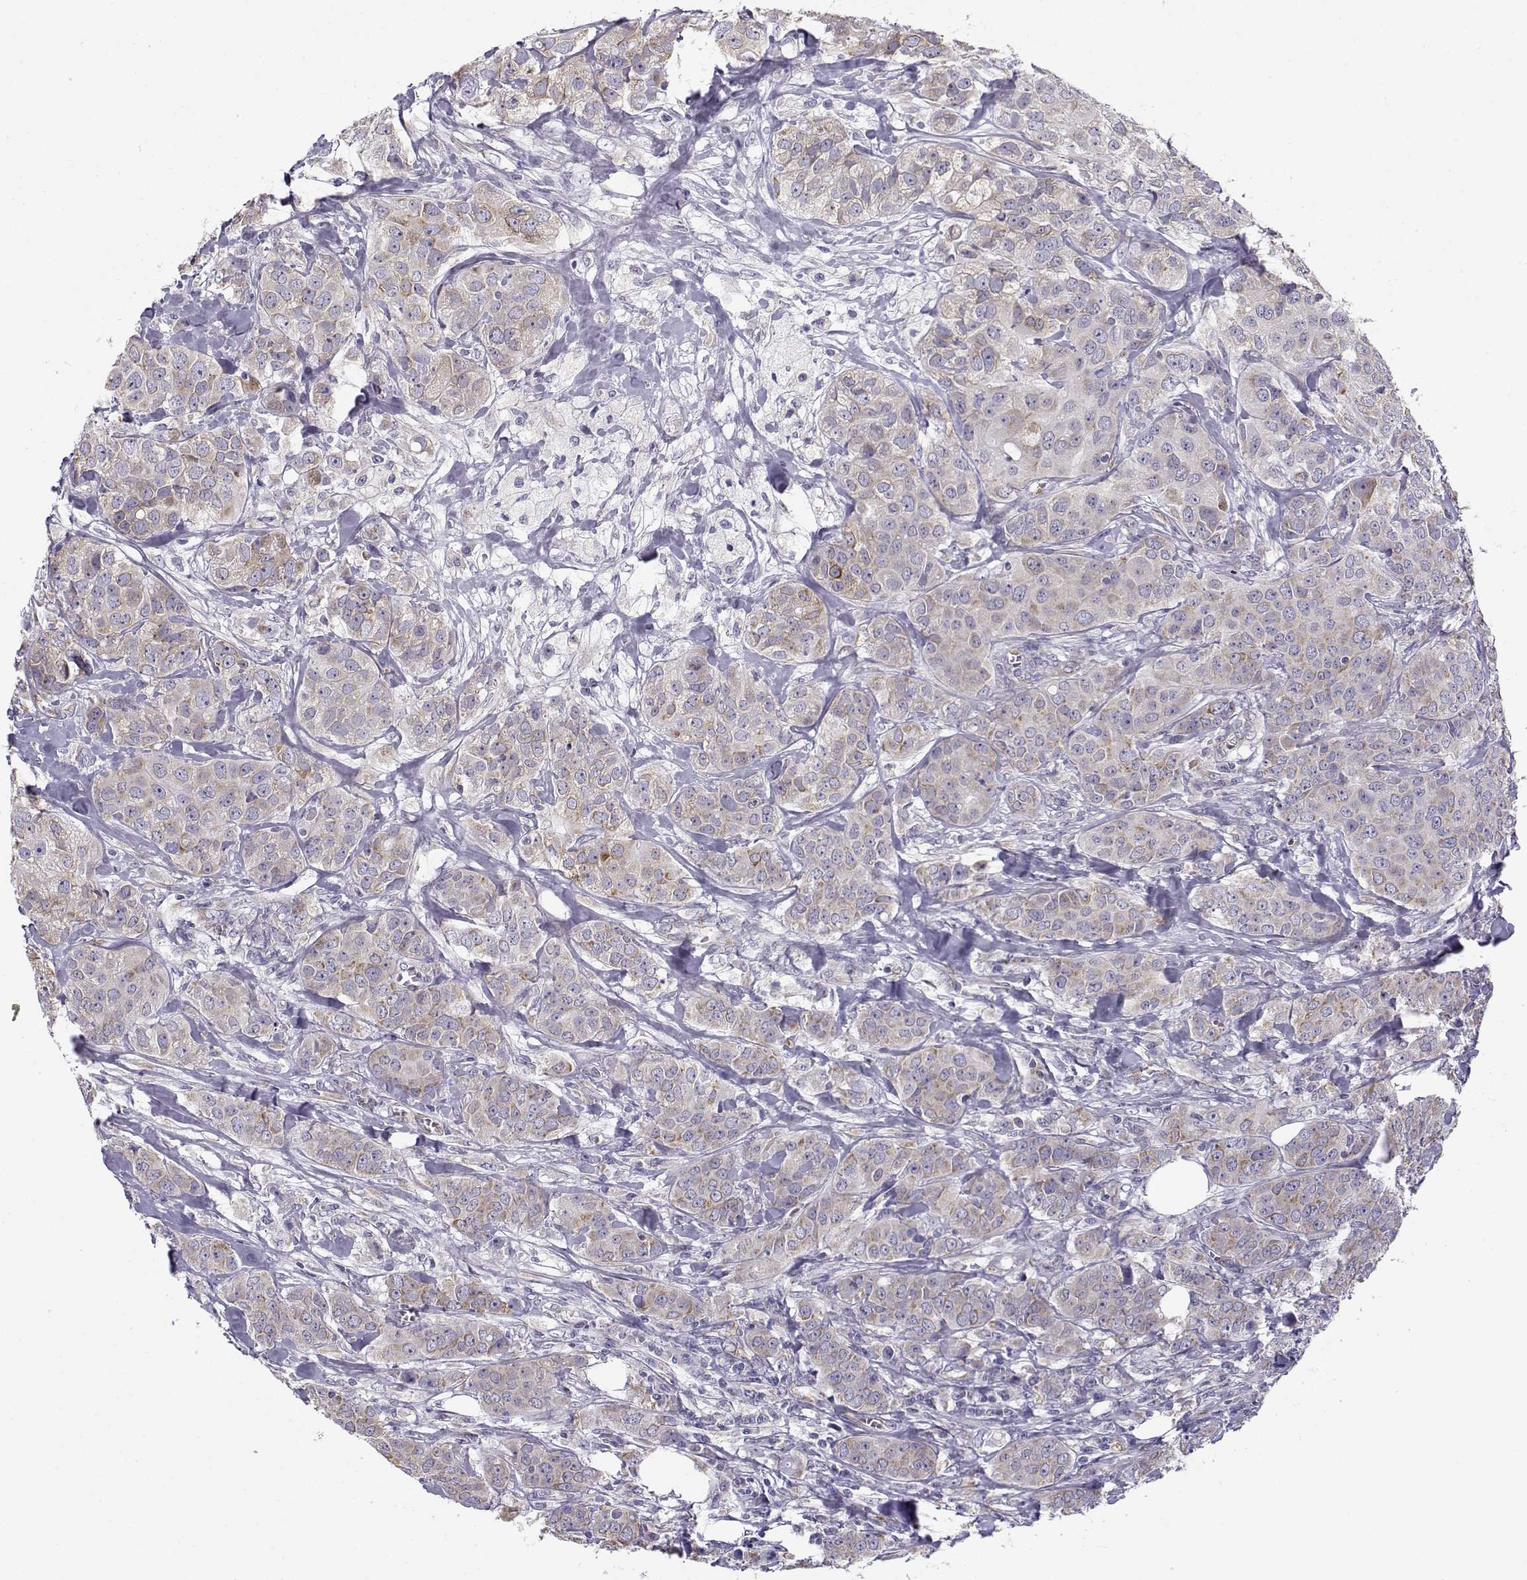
{"staining": {"intensity": "moderate", "quantity": "25%-75%", "location": "cytoplasmic/membranous"}, "tissue": "breast cancer", "cell_type": "Tumor cells", "image_type": "cancer", "snomed": [{"axis": "morphology", "description": "Duct carcinoma"}, {"axis": "topography", "description": "Breast"}], "caption": "Protein staining reveals moderate cytoplasmic/membranous expression in about 25%-75% of tumor cells in breast cancer (infiltrating ductal carcinoma).", "gene": "BEND6", "patient": {"sex": "female", "age": 43}}